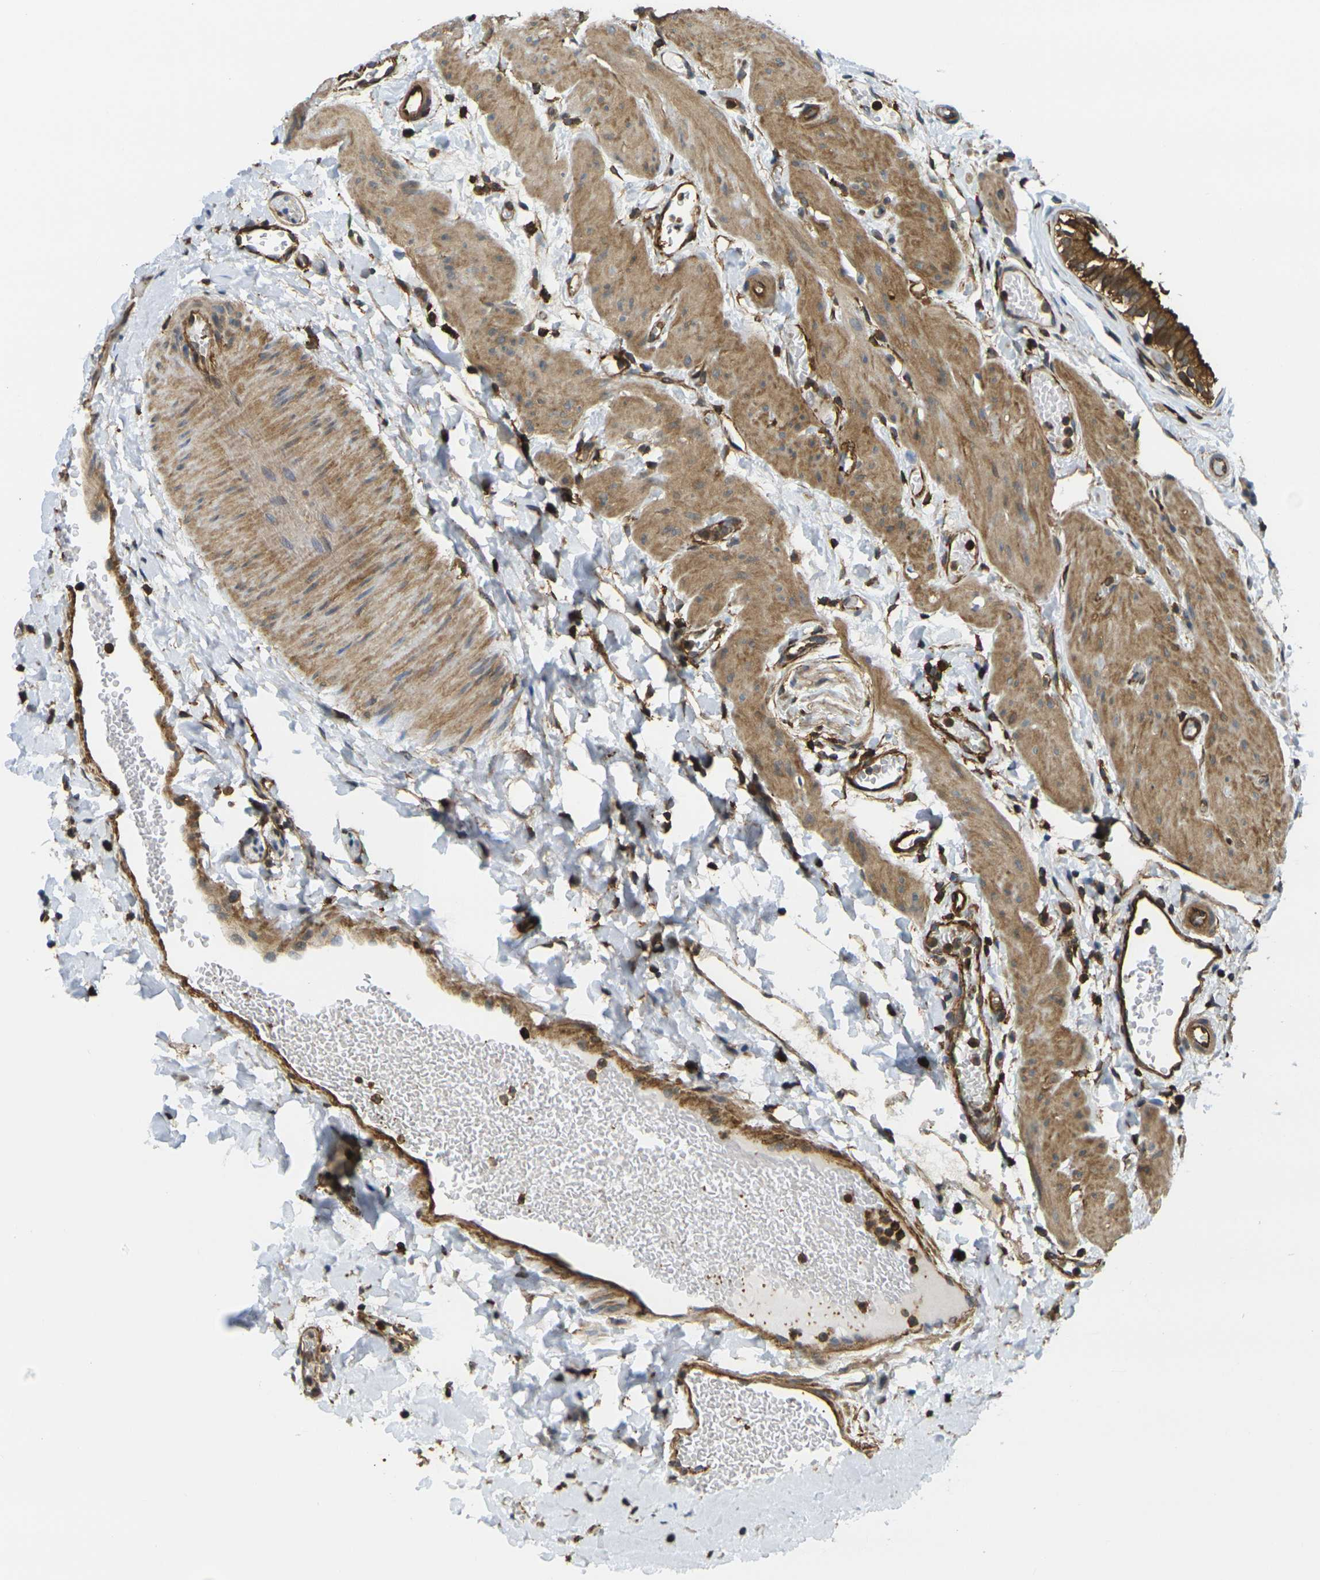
{"staining": {"intensity": "strong", "quantity": ">75%", "location": "cytoplasmic/membranous"}, "tissue": "gallbladder", "cell_type": "Glandular cells", "image_type": "normal", "snomed": [{"axis": "morphology", "description": "Normal tissue, NOS"}, {"axis": "topography", "description": "Gallbladder"}], "caption": "A brown stain shows strong cytoplasmic/membranous staining of a protein in glandular cells of normal human gallbladder. The protein is stained brown, and the nuclei are stained in blue (DAB (3,3'-diaminobenzidine) IHC with brightfield microscopy, high magnification).", "gene": "LASP1", "patient": {"sex": "female", "age": 26}}